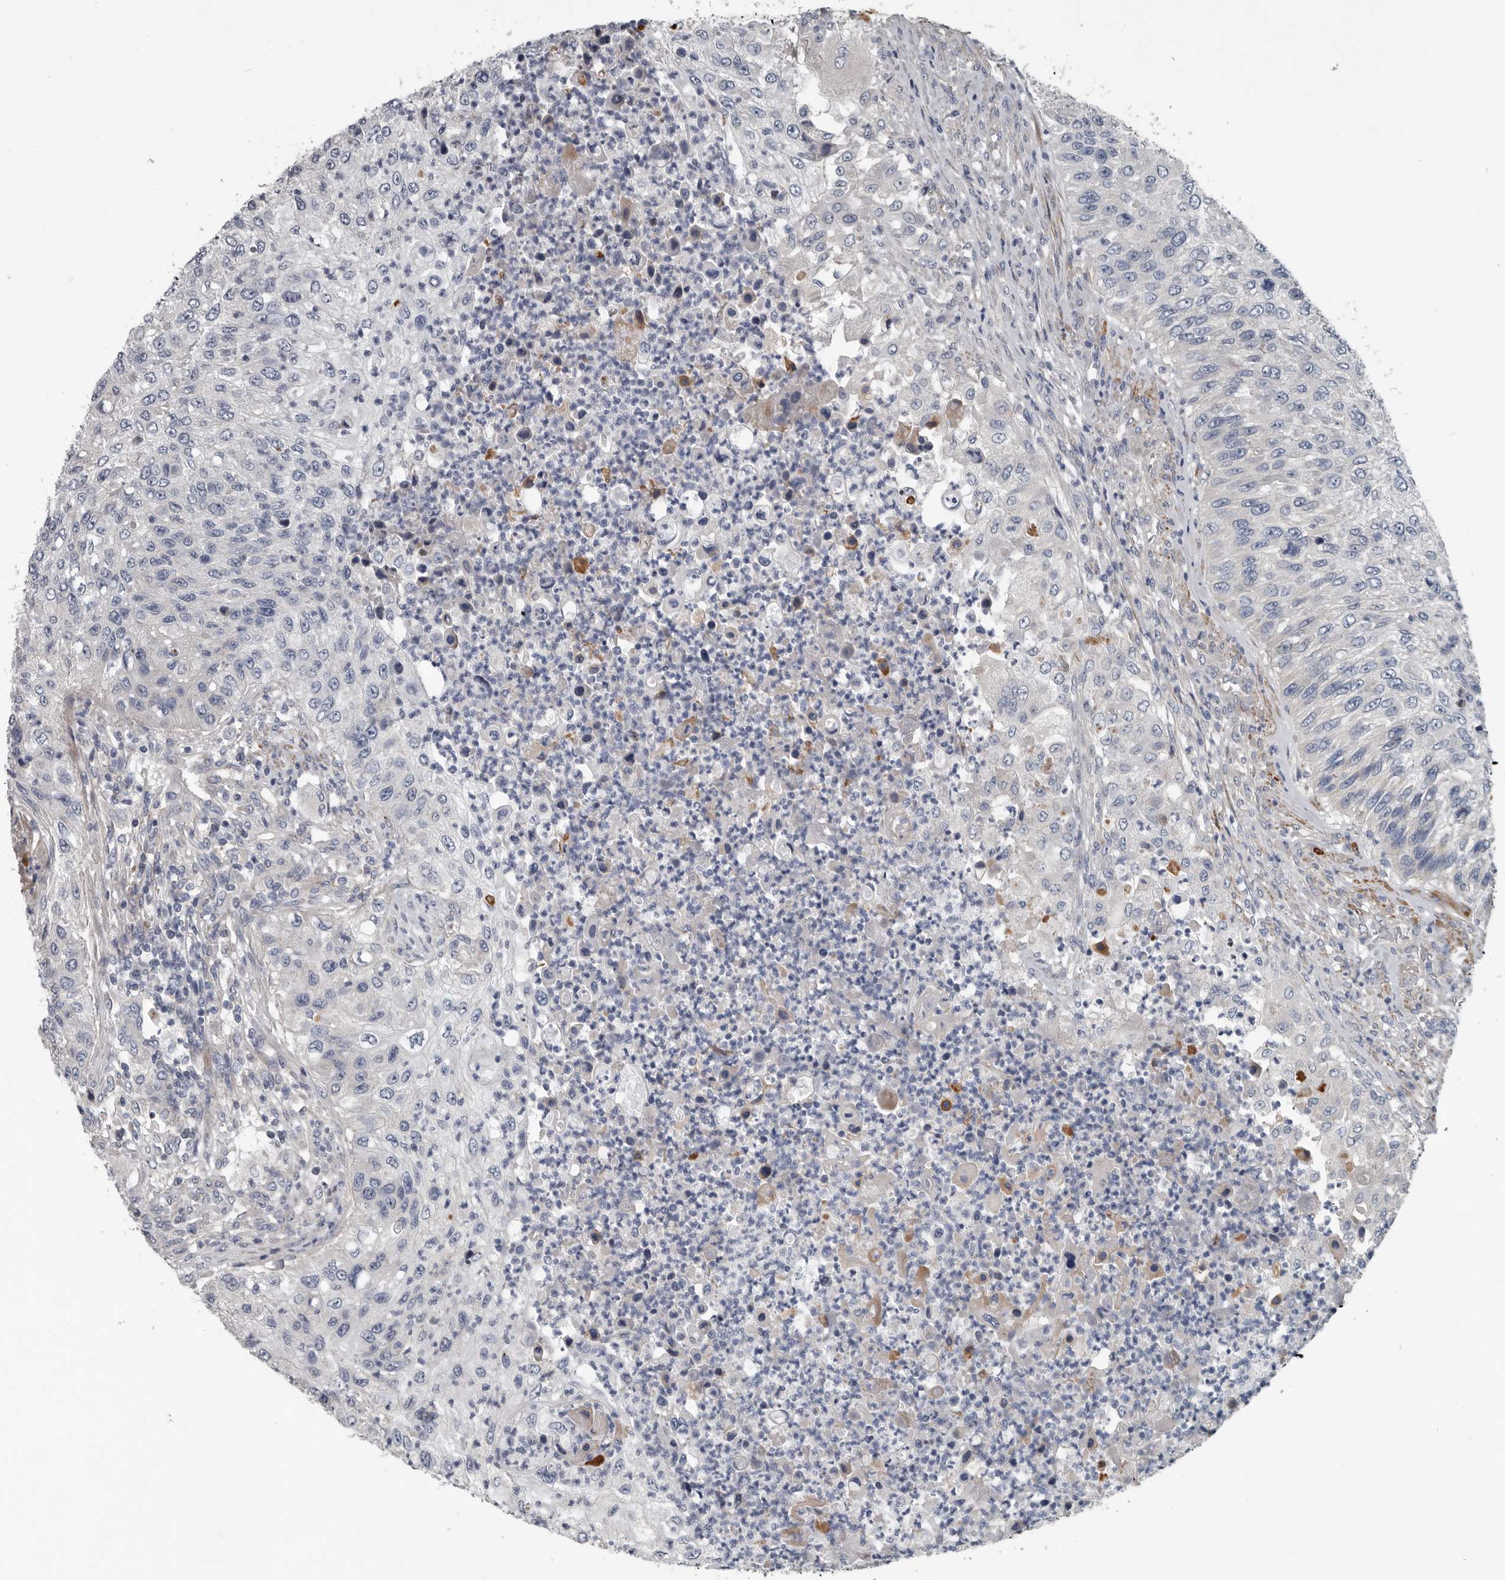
{"staining": {"intensity": "negative", "quantity": "none", "location": "none"}, "tissue": "urothelial cancer", "cell_type": "Tumor cells", "image_type": "cancer", "snomed": [{"axis": "morphology", "description": "Urothelial carcinoma, High grade"}, {"axis": "topography", "description": "Urinary bladder"}], "caption": "High power microscopy micrograph of an IHC image of high-grade urothelial carcinoma, revealing no significant expression in tumor cells.", "gene": "DPY19L4", "patient": {"sex": "female", "age": 60}}